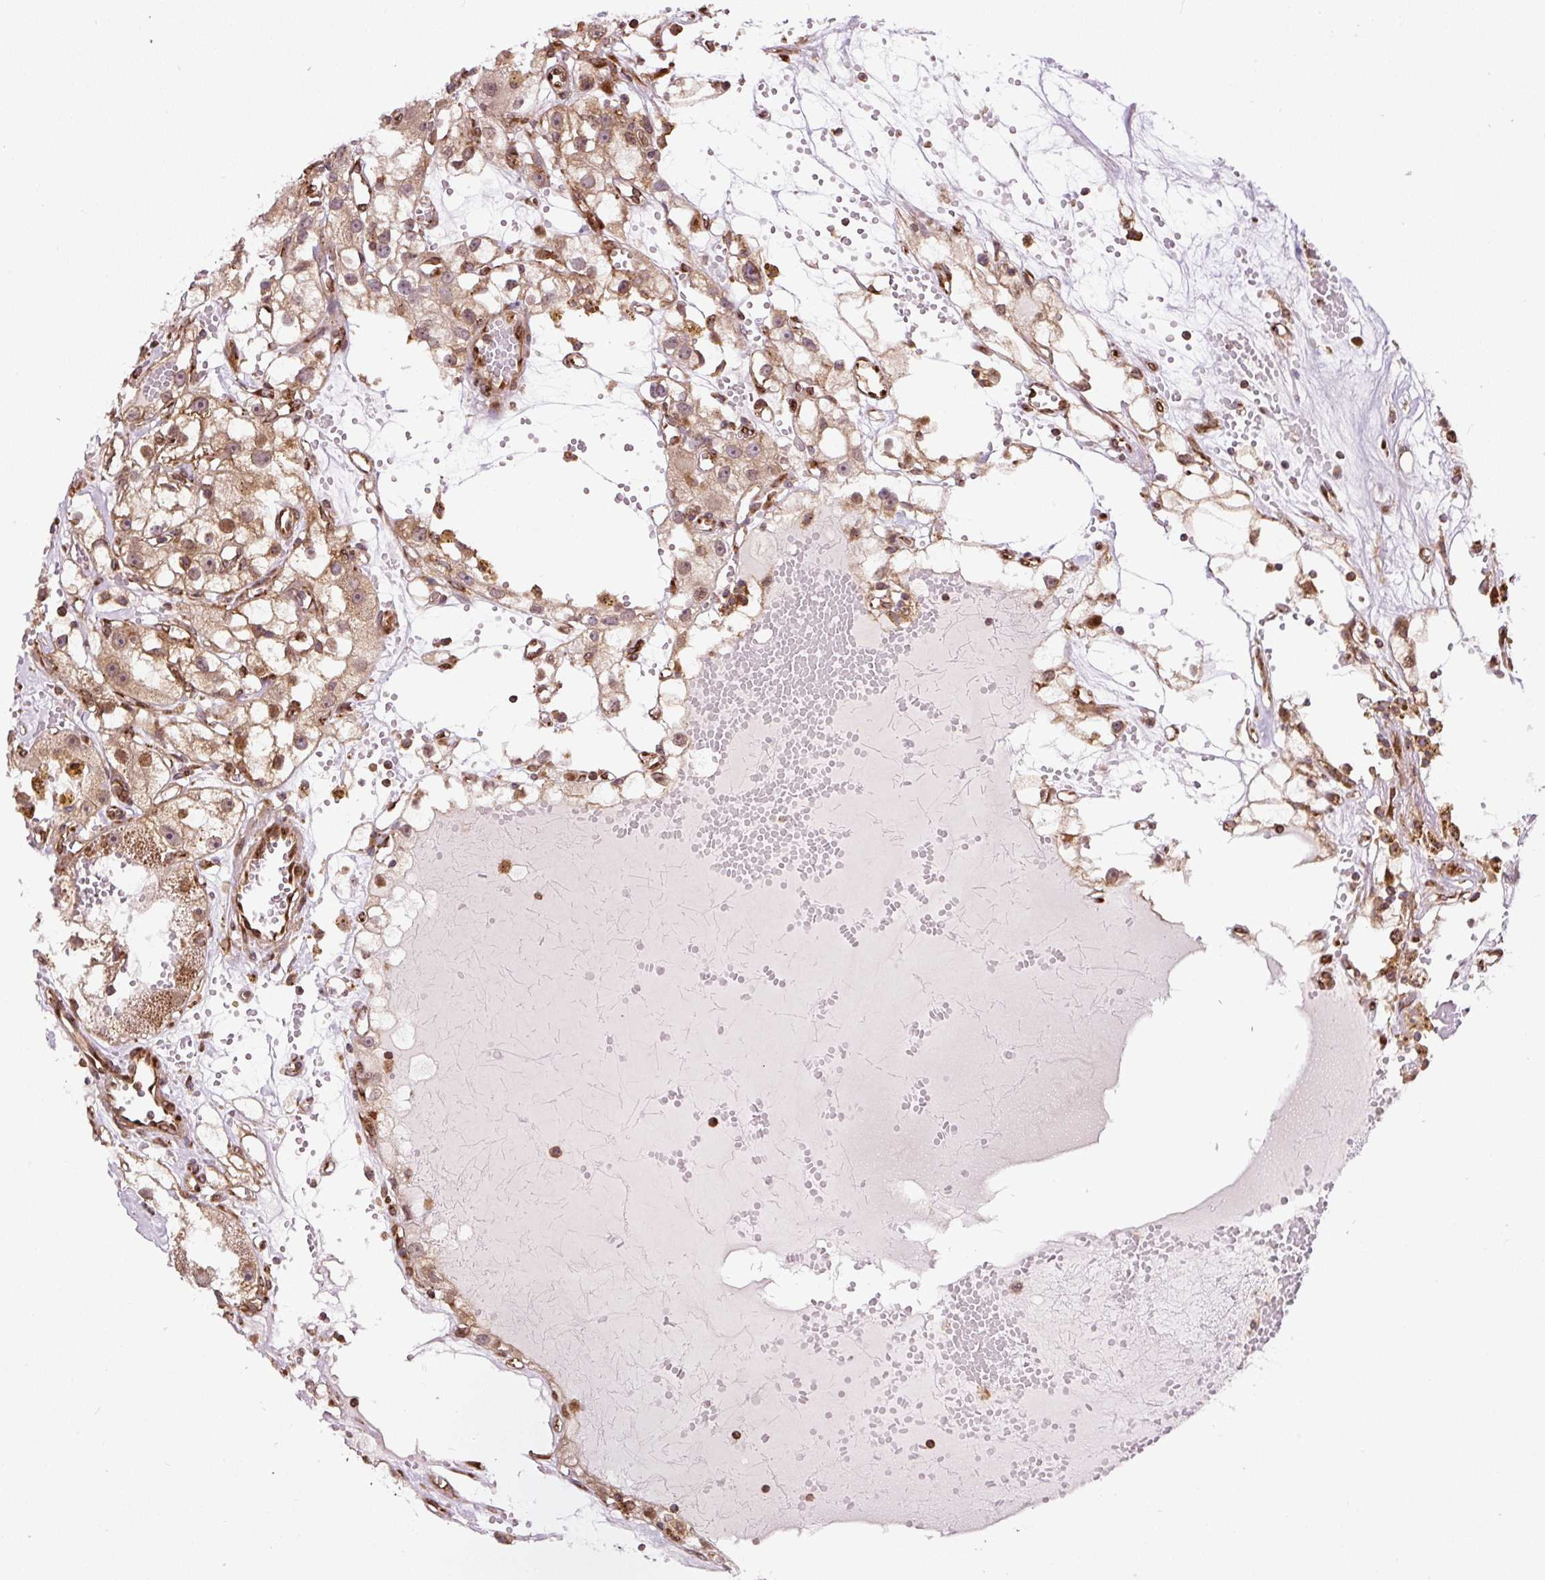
{"staining": {"intensity": "moderate", "quantity": ">75%", "location": "cytoplasmic/membranous,nuclear"}, "tissue": "renal cancer", "cell_type": "Tumor cells", "image_type": "cancer", "snomed": [{"axis": "morphology", "description": "Adenocarcinoma, NOS"}, {"axis": "topography", "description": "Kidney"}], "caption": "The immunohistochemical stain shows moderate cytoplasmic/membranous and nuclear positivity in tumor cells of renal cancer tissue.", "gene": "KDM4E", "patient": {"sex": "male", "age": 56}}